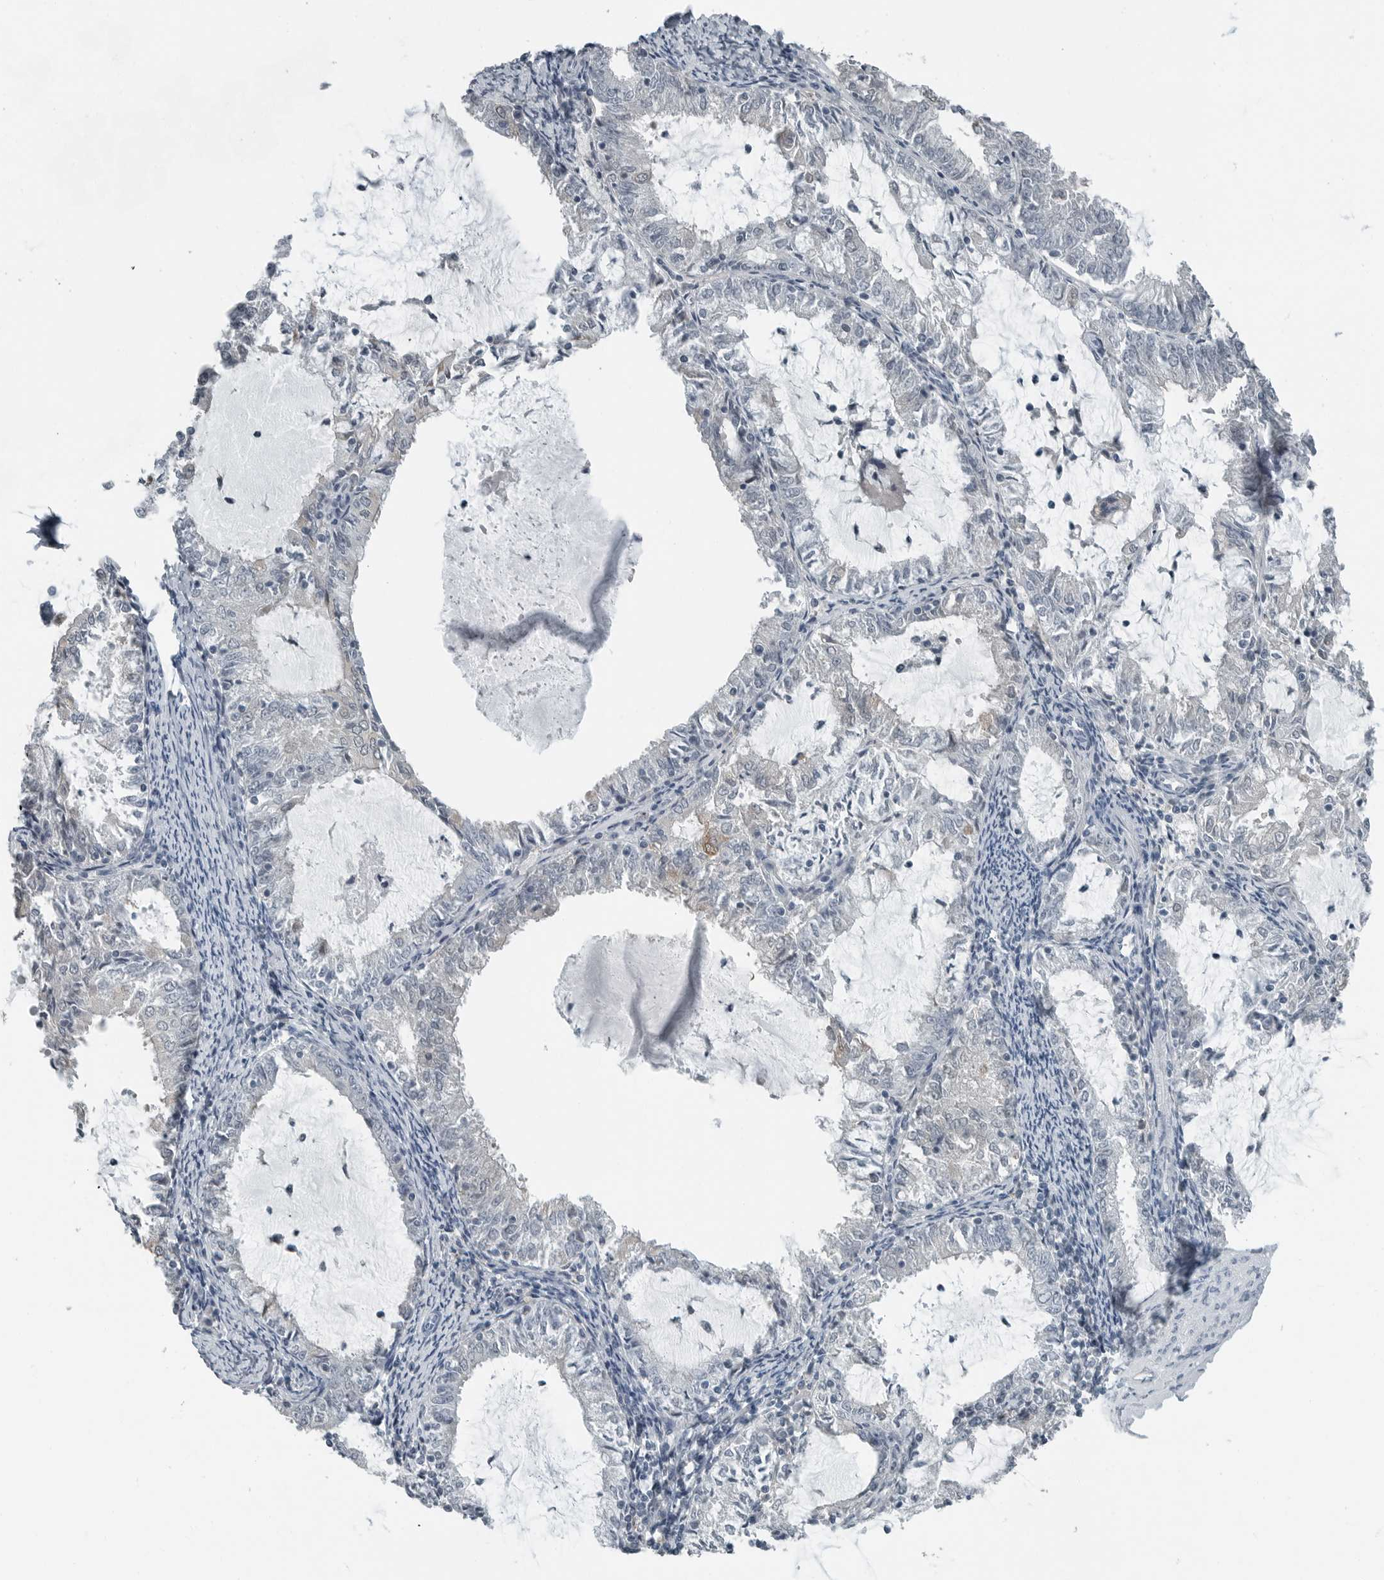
{"staining": {"intensity": "negative", "quantity": "none", "location": "none"}, "tissue": "endometrial cancer", "cell_type": "Tumor cells", "image_type": "cancer", "snomed": [{"axis": "morphology", "description": "Adenocarcinoma, NOS"}, {"axis": "topography", "description": "Endometrium"}], "caption": "Immunohistochemistry histopathology image of endometrial adenocarcinoma stained for a protein (brown), which reveals no staining in tumor cells. (Immunohistochemistry (ihc), brightfield microscopy, high magnification).", "gene": "KYAT1", "patient": {"sex": "female", "age": 57}}